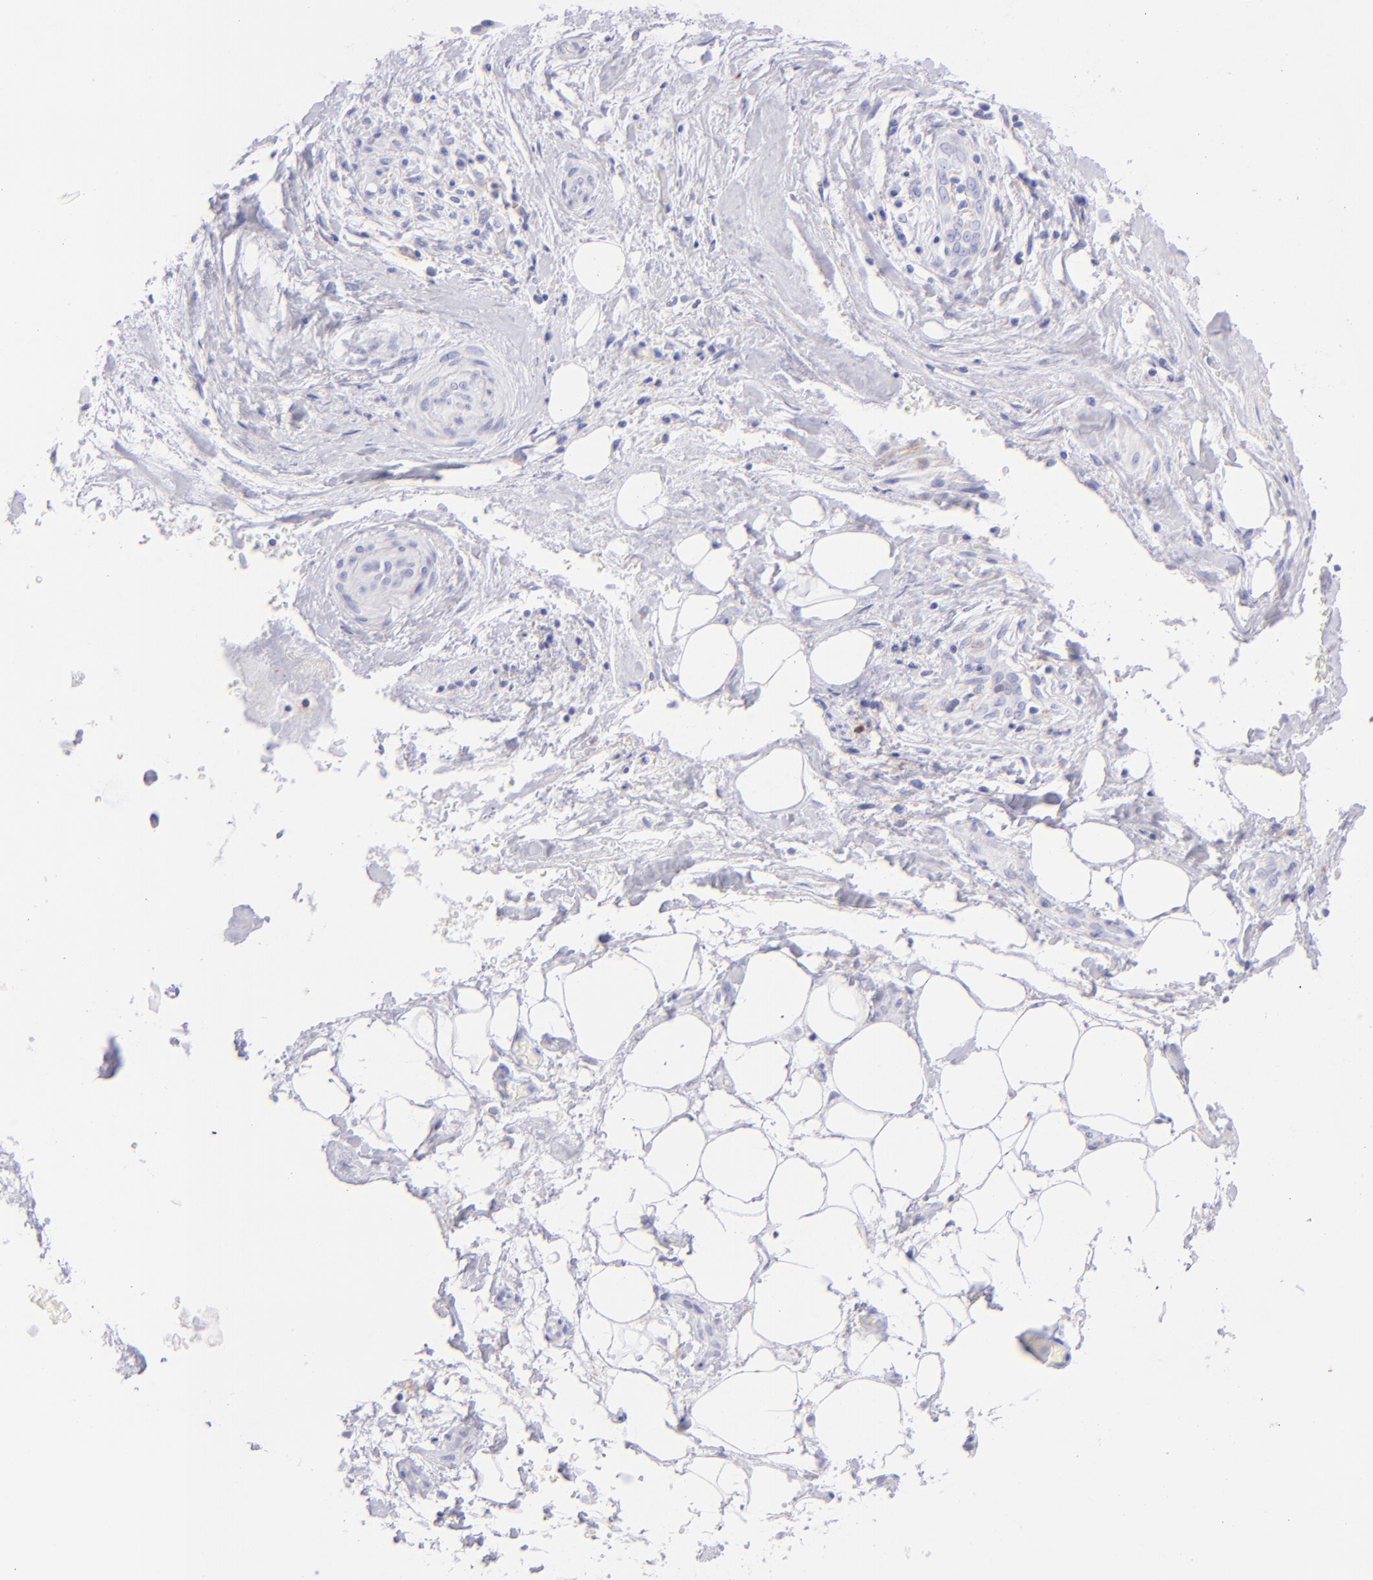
{"staining": {"intensity": "negative", "quantity": "none", "location": "none"}, "tissue": "liver cancer", "cell_type": "Tumor cells", "image_type": "cancer", "snomed": [{"axis": "morphology", "description": "Cholangiocarcinoma"}, {"axis": "topography", "description": "Liver"}], "caption": "Protein analysis of liver cancer (cholangiocarcinoma) reveals no significant positivity in tumor cells.", "gene": "CD72", "patient": {"sex": "male", "age": 58}}